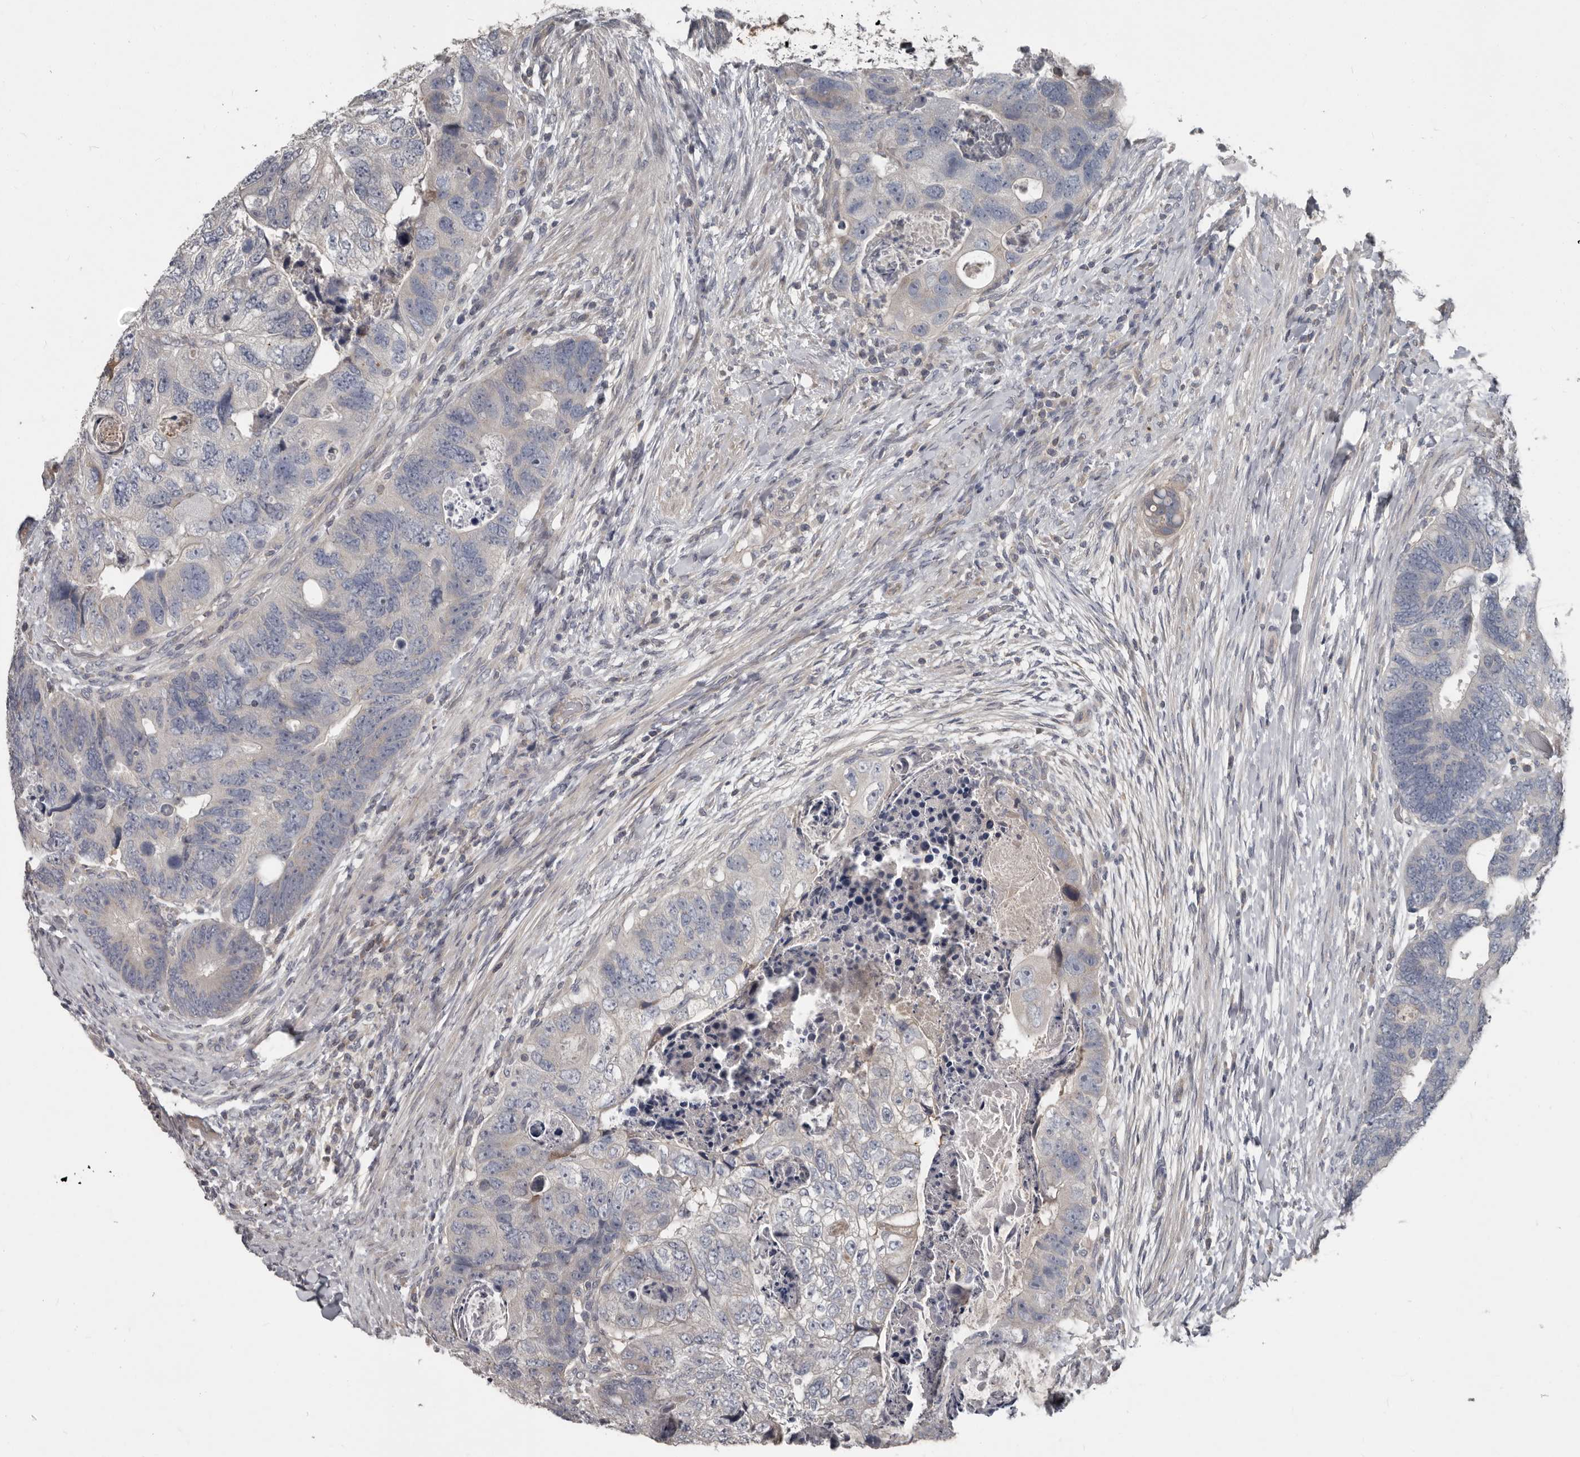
{"staining": {"intensity": "negative", "quantity": "none", "location": "none"}, "tissue": "colorectal cancer", "cell_type": "Tumor cells", "image_type": "cancer", "snomed": [{"axis": "morphology", "description": "Adenocarcinoma, NOS"}, {"axis": "topography", "description": "Rectum"}], "caption": "DAB (3,3'-diaminobenzidine) immunohistochemical staining of colorectal cancer (adenocarcinoma) demonstrates no significant expression in tumor cells.", "gene": "CA6", "patient": {"sex": "male", "age": 59}}